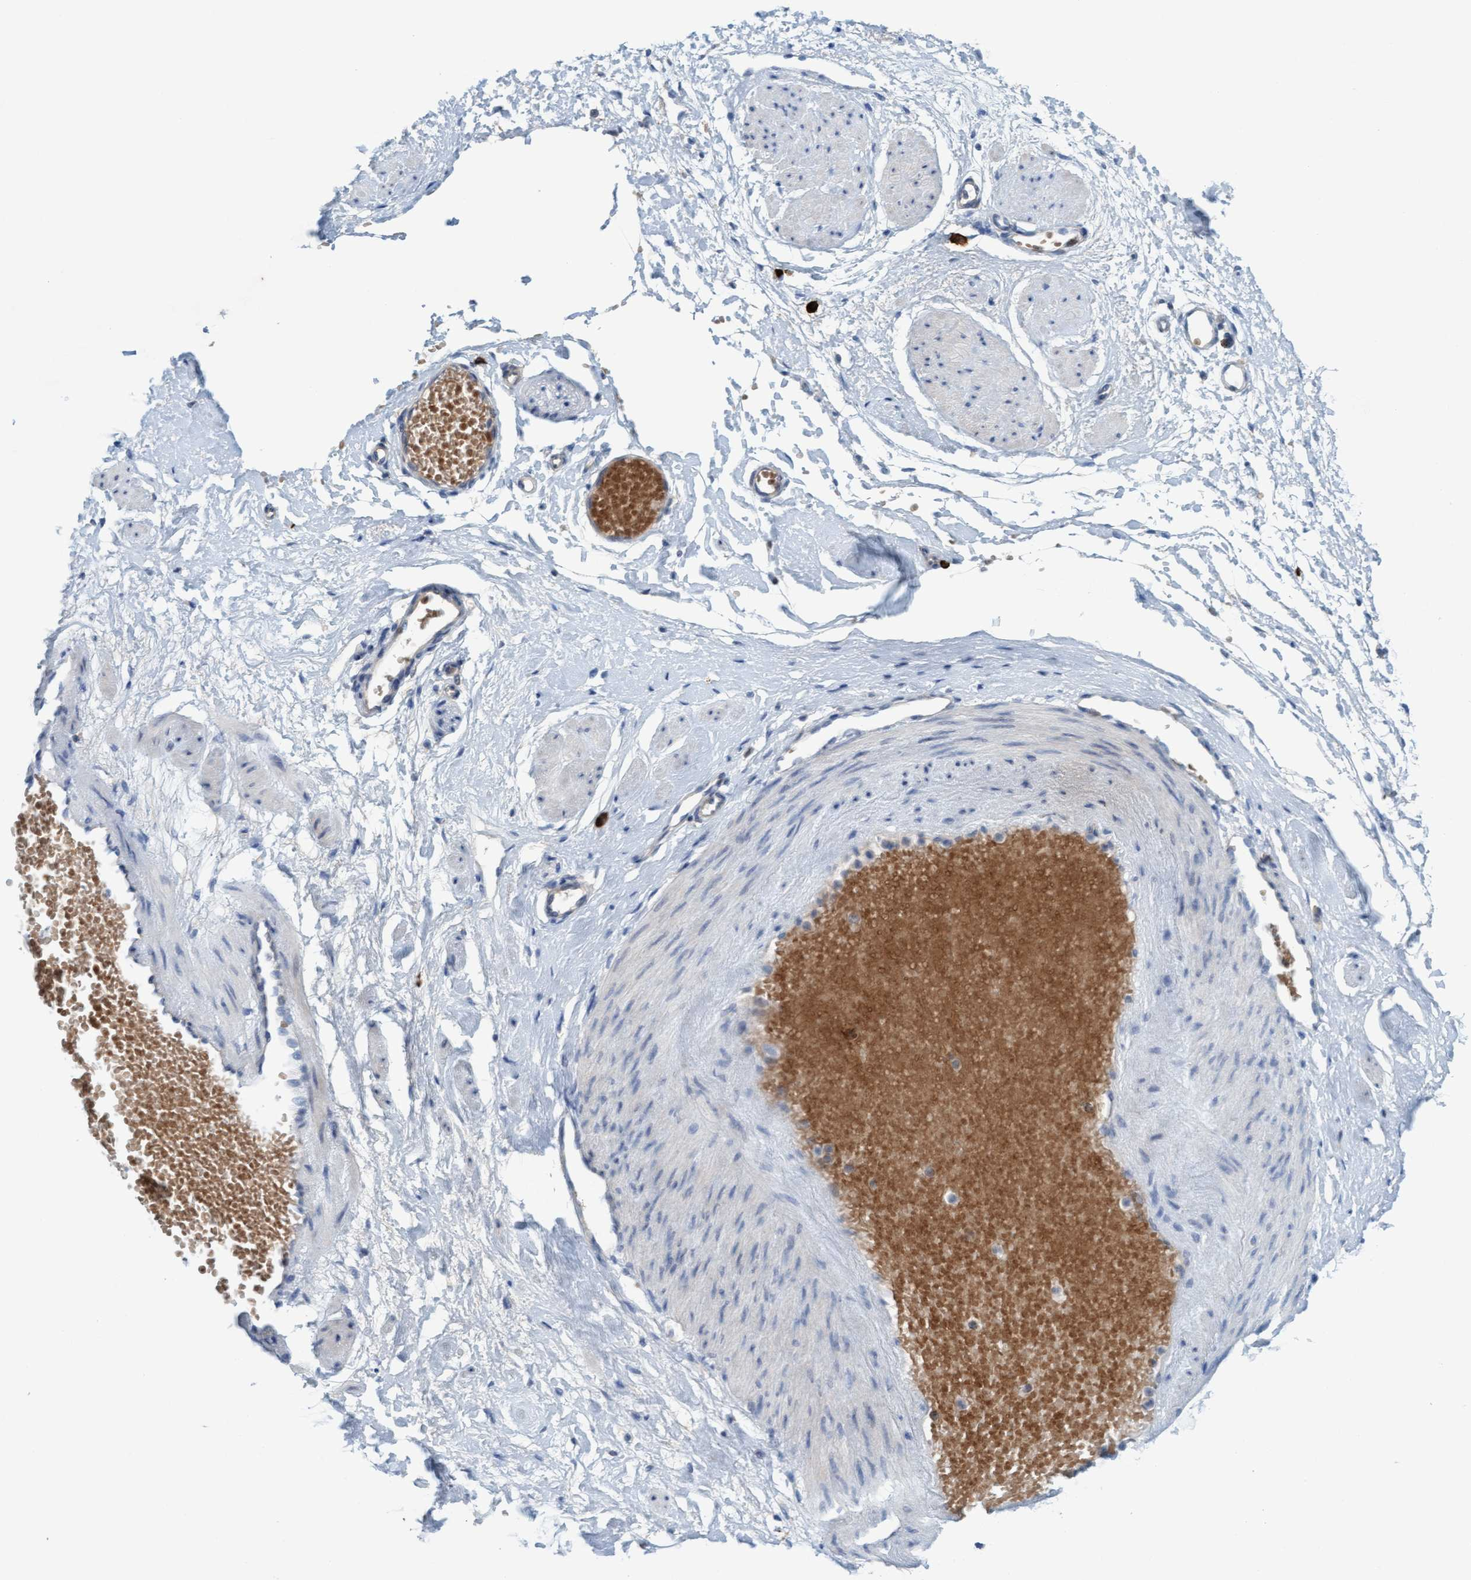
{"staining": {"intensity": "moderate", "quantity": ">75%", "location": "cytoplasmic/membranous"}, "tissue": "adipose tissue", "cell_type": "Adipocytes", "image_type": "normal", "snomed": [{"axis": "morphology", "description": "Normal tissue, NOS"}, {"axis": "topography", "description": "Soft tissue"}], "caption": "IHC image of normal adipose tissue stained for a protein (brown), which shows medium levels of moderate cytoplasmic/membranous positivity in approximately >75% of adipocytes.", "gene": "SIGIRR", "patient": {"sex": "male", "age": 72}}